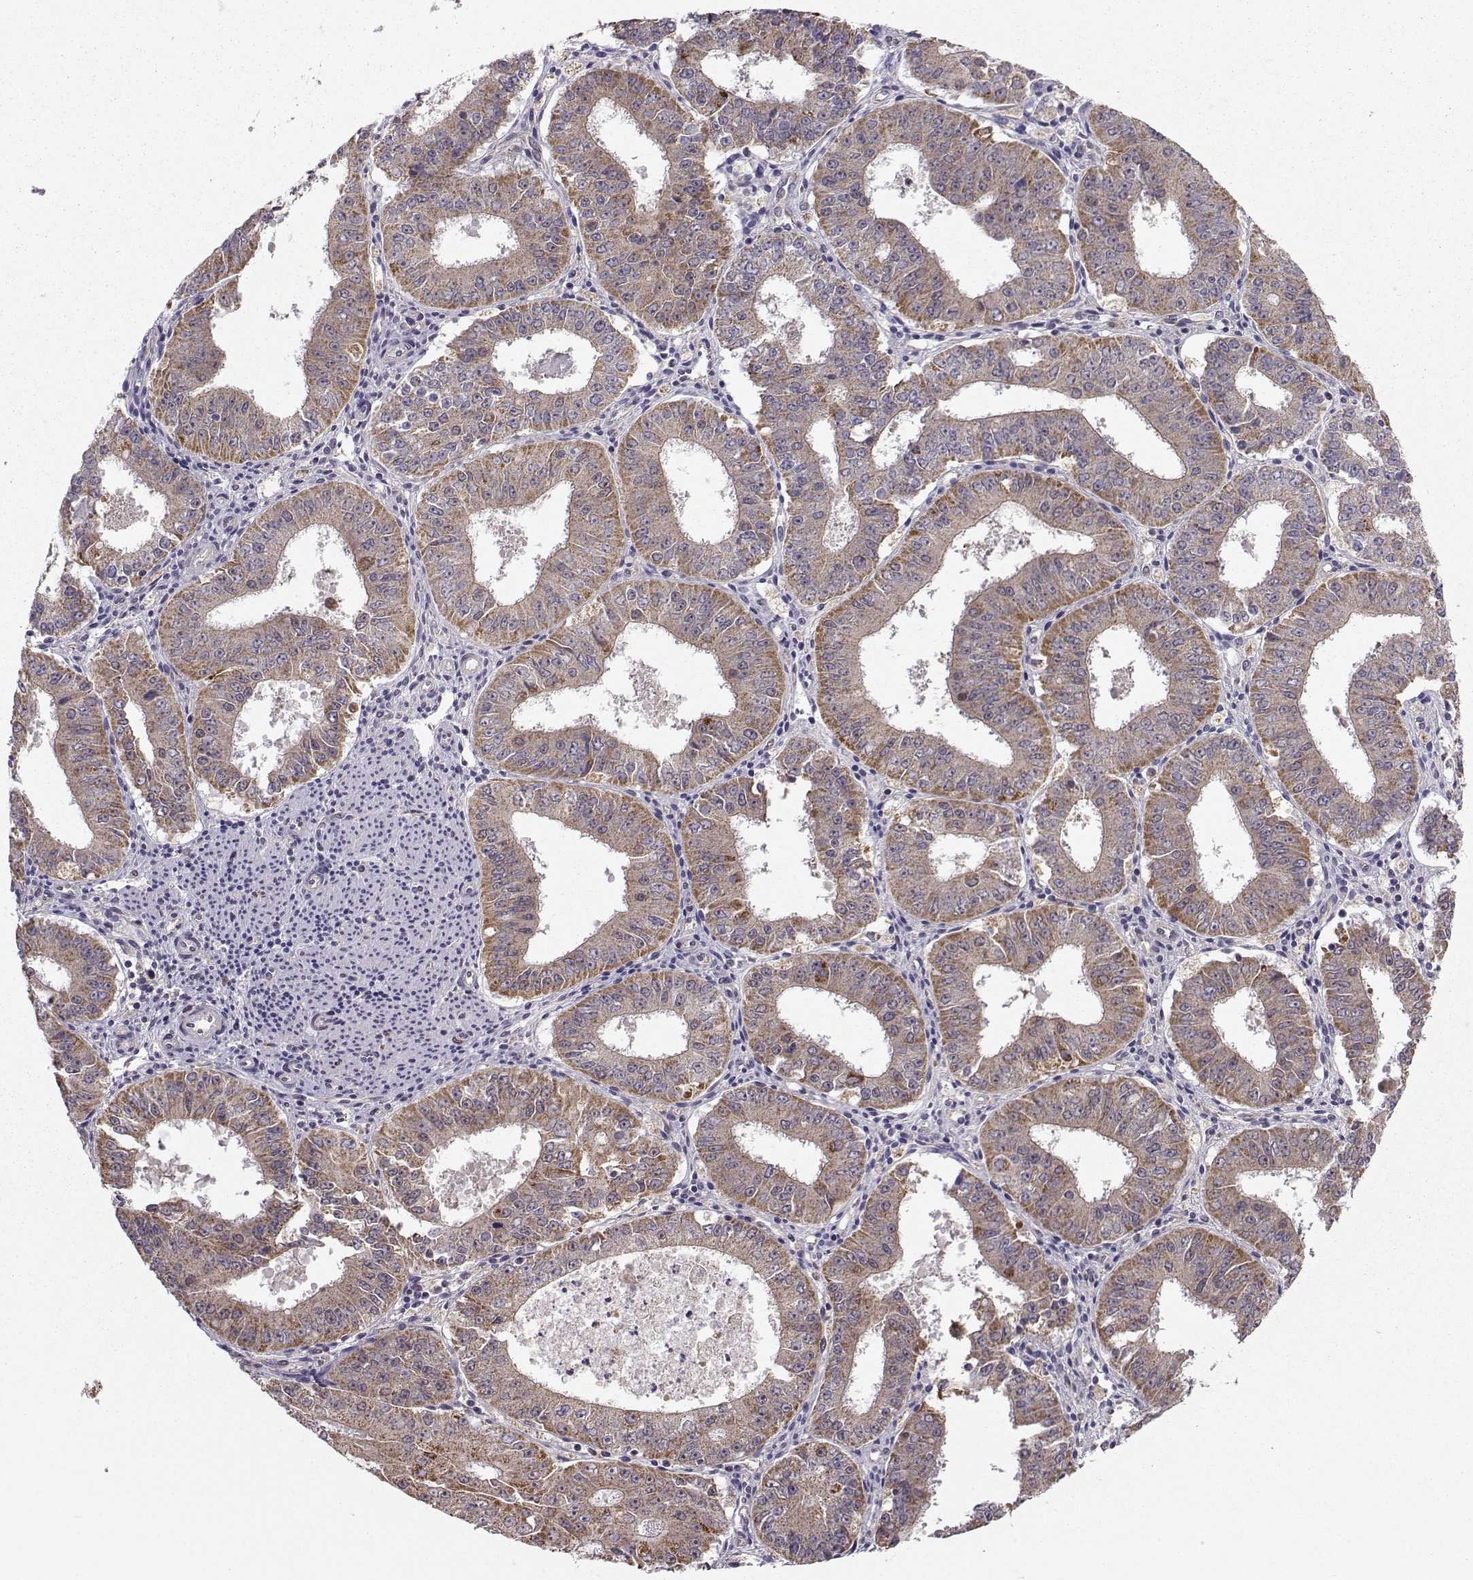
{"staining": {"intensity": "moderate", "quantity": ">75%", "location": "cytoplasmic/membranous"}, "tissue": "ovarian cancer", "cell_type": "Tumor cells", "image_type": "cancer", "snomed": [{"axis": "morphology", "description": "Carcinoma, endometroid"}, {"axis": "topography", "description": "Ovary"}], "caption": "Immunohistochemistry photomicrograph of human ovarian cancer (endometroid carcinoma) stained for a protein (brown), which displays medium levels of moderate cytoplasmic/membranous expression in about >75% of tumor cells.", "gene": "NECAB3", "patient": {"sex": "female", "age": 42}}